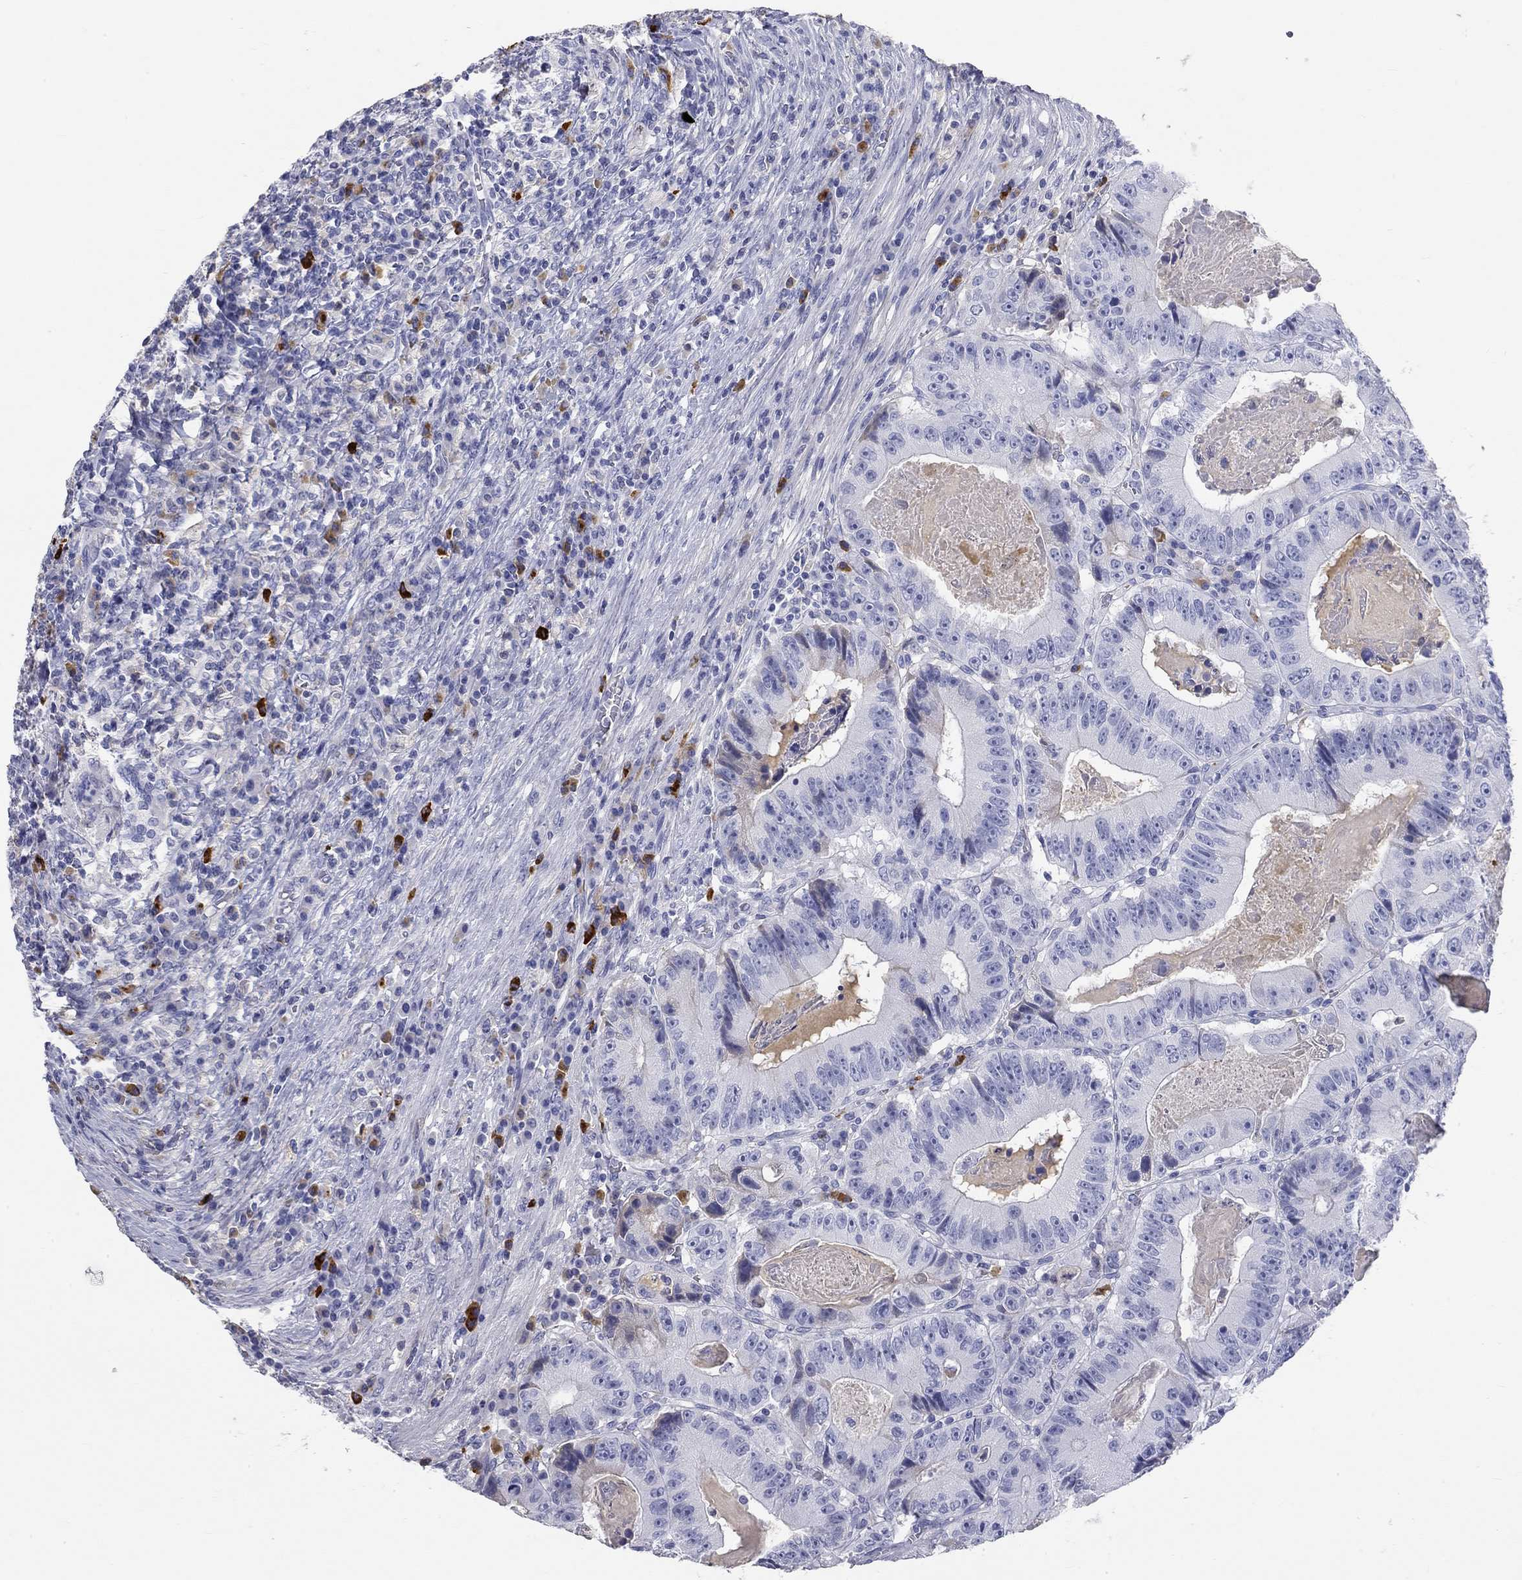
{"staining": {"intensity": "negative", "quantity": "none", "location": "none"}, "tissue": "colorectal cancer", "cell_type": "Tumor cells", "image_type": "cancer", "snomed": [{"axis": "morphology", "description": "Adenocarcinoma, NOS"}, {"axis": "topography", "description": "Colon"}], "caption": "Immunohistochemistry (IHC) micrograph of neoplastic tissue: colorectal cancer (adenocarcinoma) stained with DAB exhibits no significant protein positivity in tumor cells.", "gene": "PHOX2B", "patient": {"sex": "female", "age": 86}}